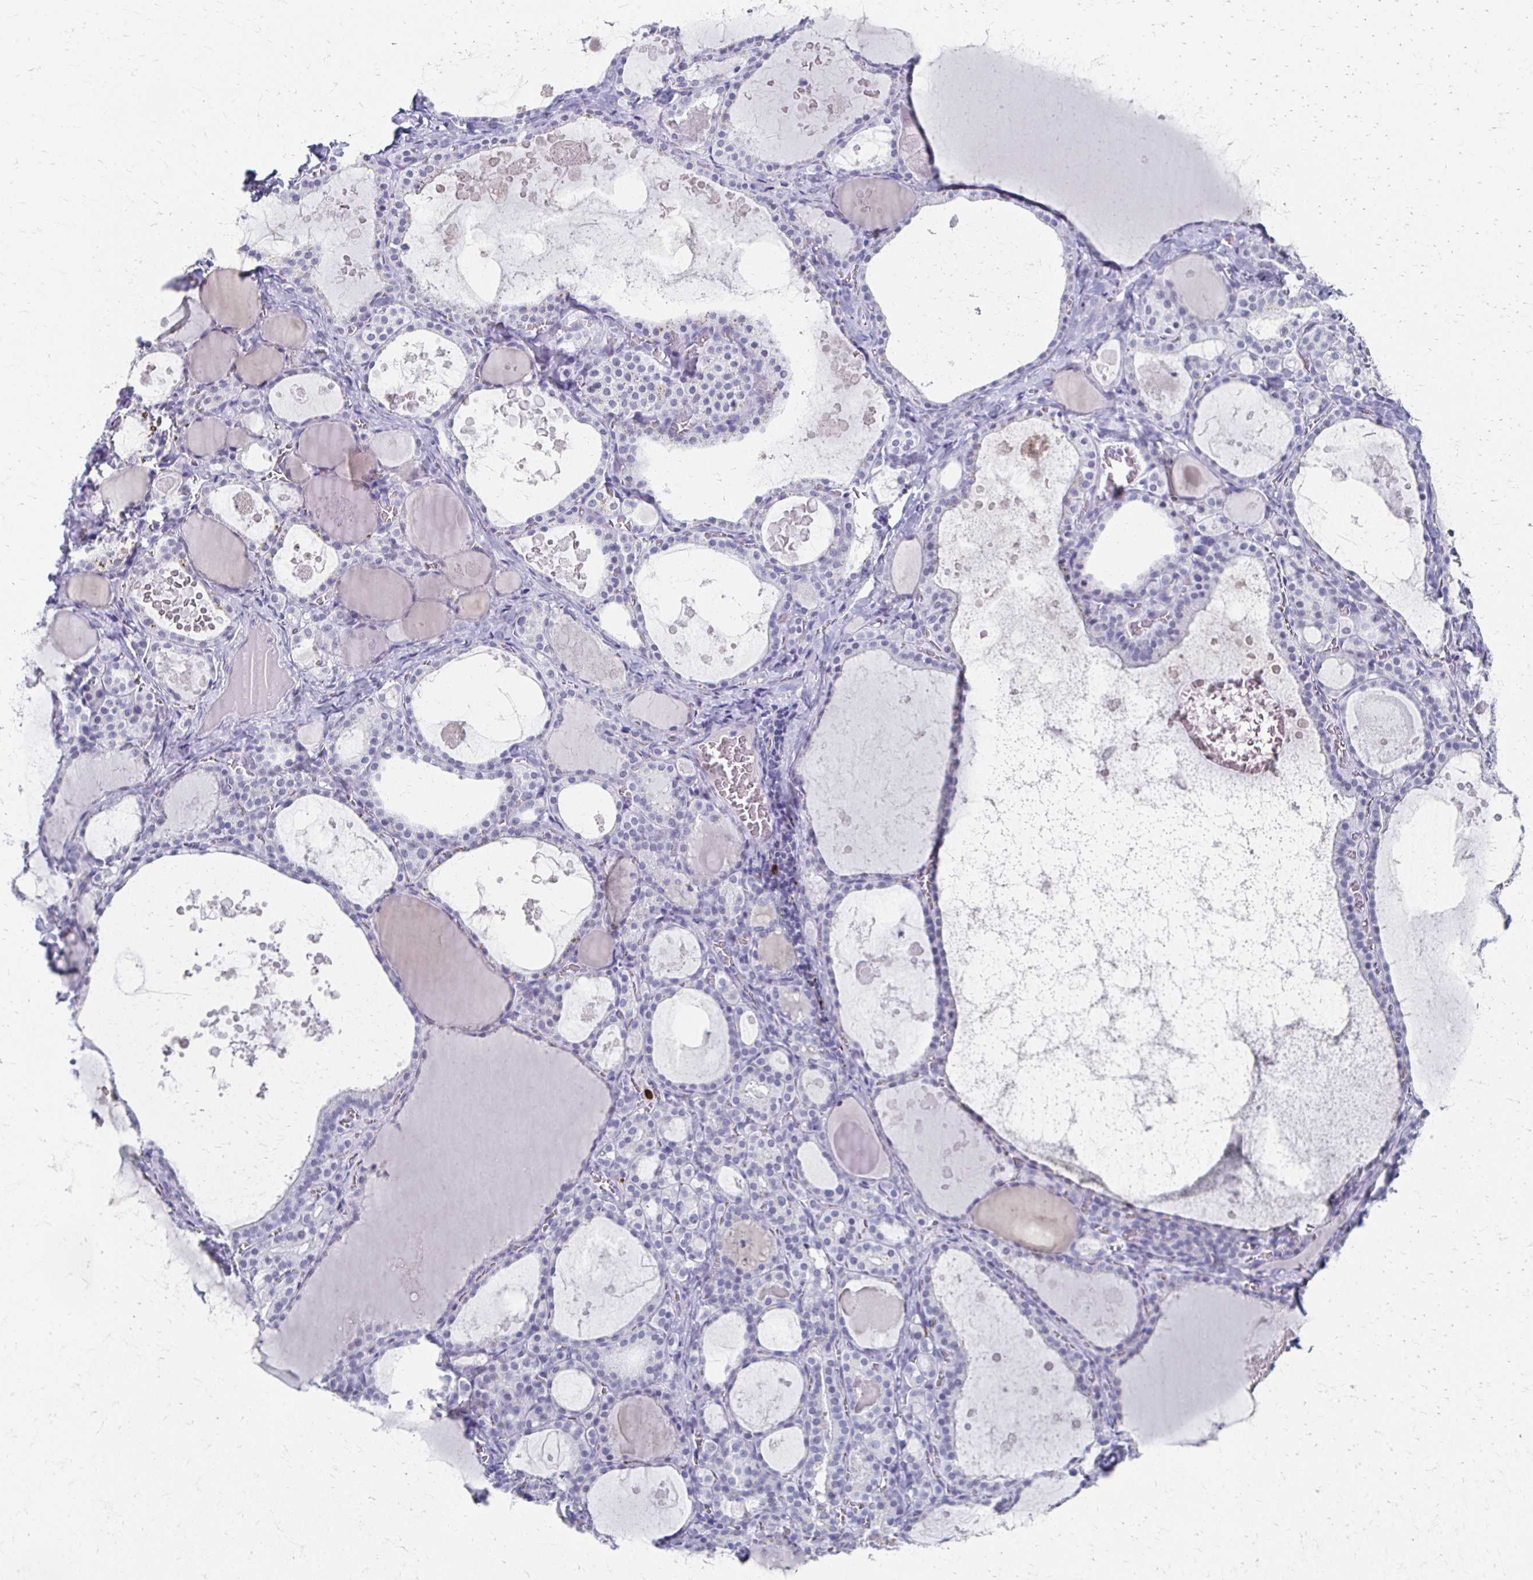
{"staining": {"intensity": "negative", "quantity": "none", "location": "none"}, "tissue": "thyroid gland", "cell_type": "Glandular cells", "image_type": "normal", "snomed": [{"axis": "morphology", "description": "Normal tissue, NOS"}, {"axis": "topography", "description": "Thyroid gland"}], "caption": "Image shows no significant protein expression in glandular cells of normal thyroid gland. (DAB (3,3'-diaminobenzidine) immunohistochemistry (IHC), high magnification).", "gene": "CXCR2", "patient": {"sex": "male", "age": 56}}